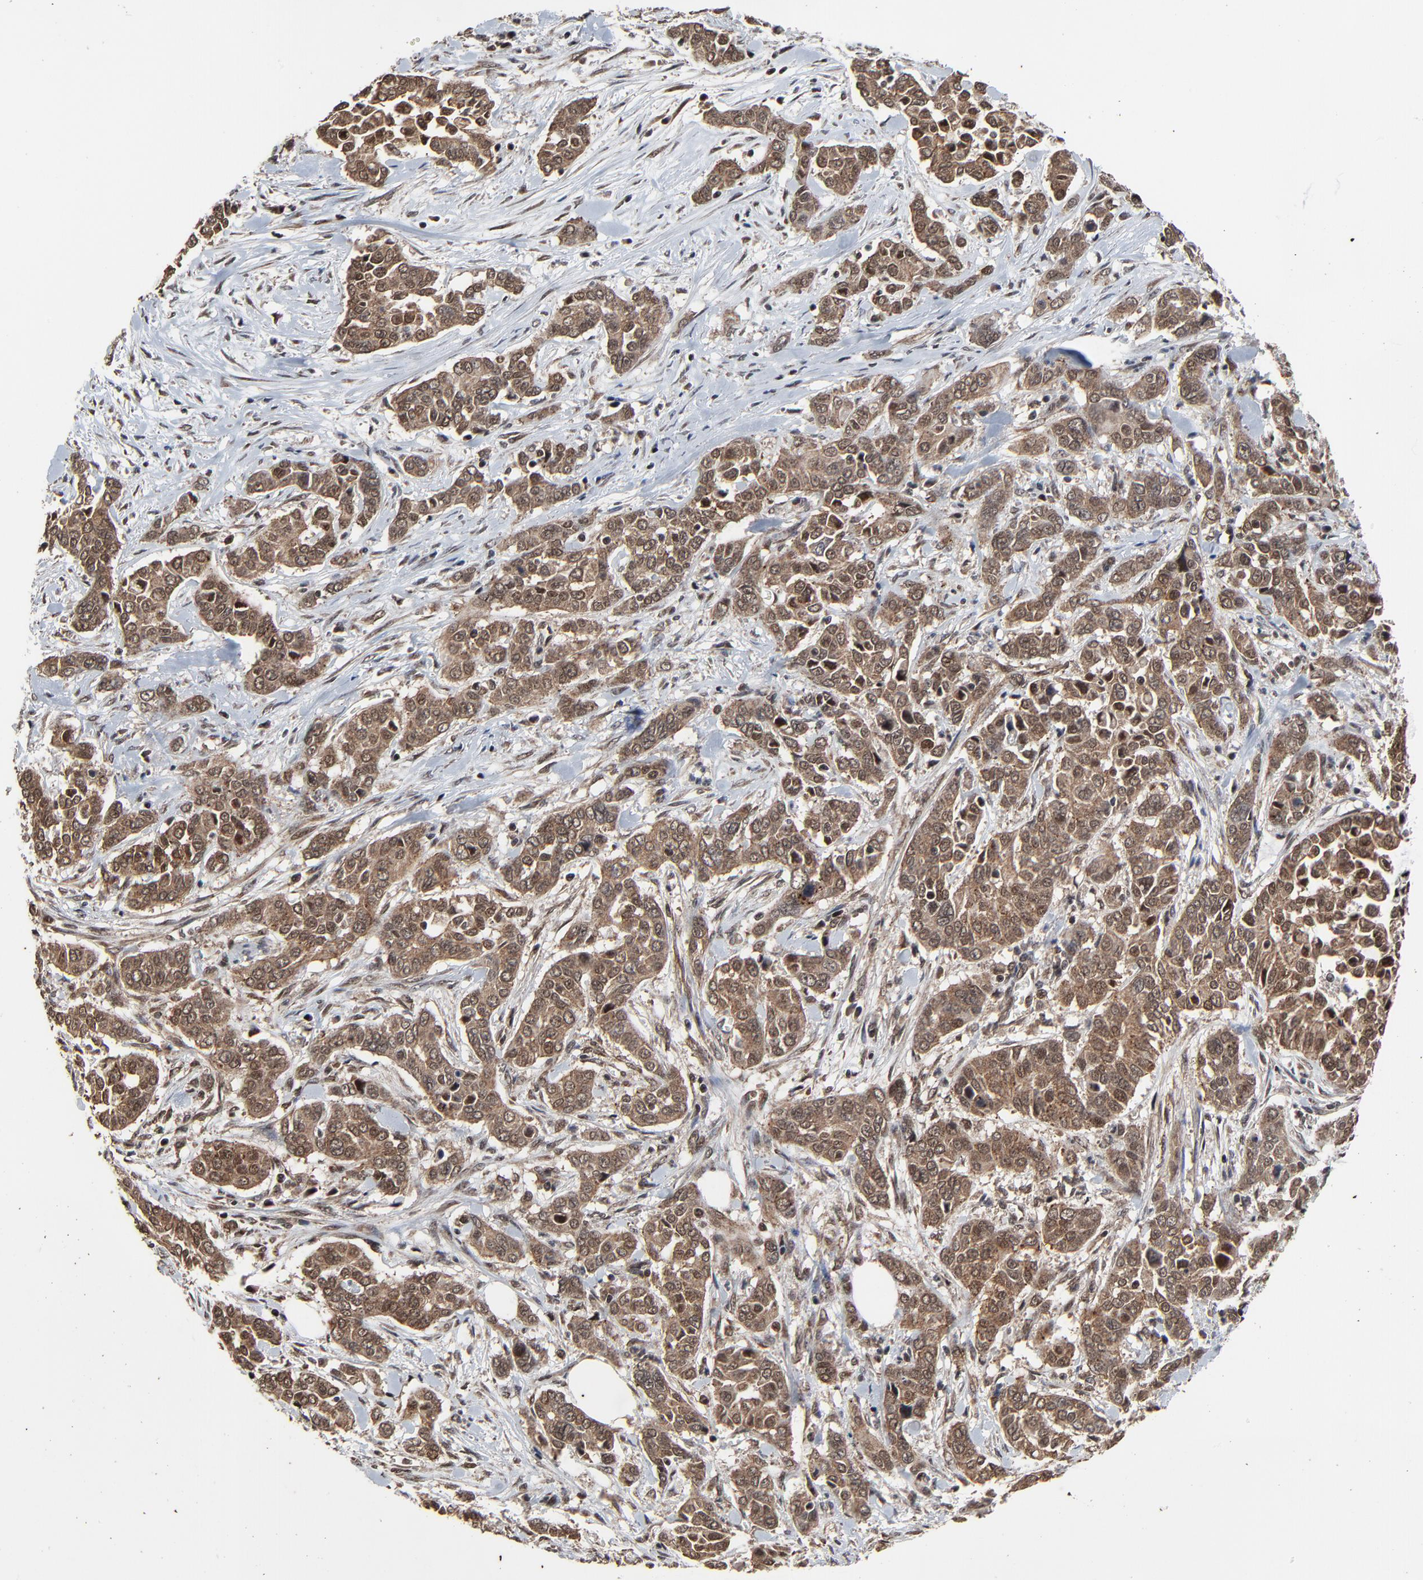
{"staining": {"intensity": "moderate", "quantity": ">75%", "location": "cytoplasmic/membranous,nuclear"}, "tissue": "pancreatic cancer", "cell_type": "Tumor cells", "image_type": "cancer", "snomed": [{"axis": "morphology", "description": "Adenocarcinoma, NOS"}, {"axis": "topography", "description": "Pancreas"}], "caption": "Human pancreatic adenocarcinoma stained for a protein (brown) displays moderate cytoplasmic/membranous and nuclear positive expression in about >75% of tumor cells.", "gene": "RHOJ", "patient": {"sex": "female", "age": 52}}